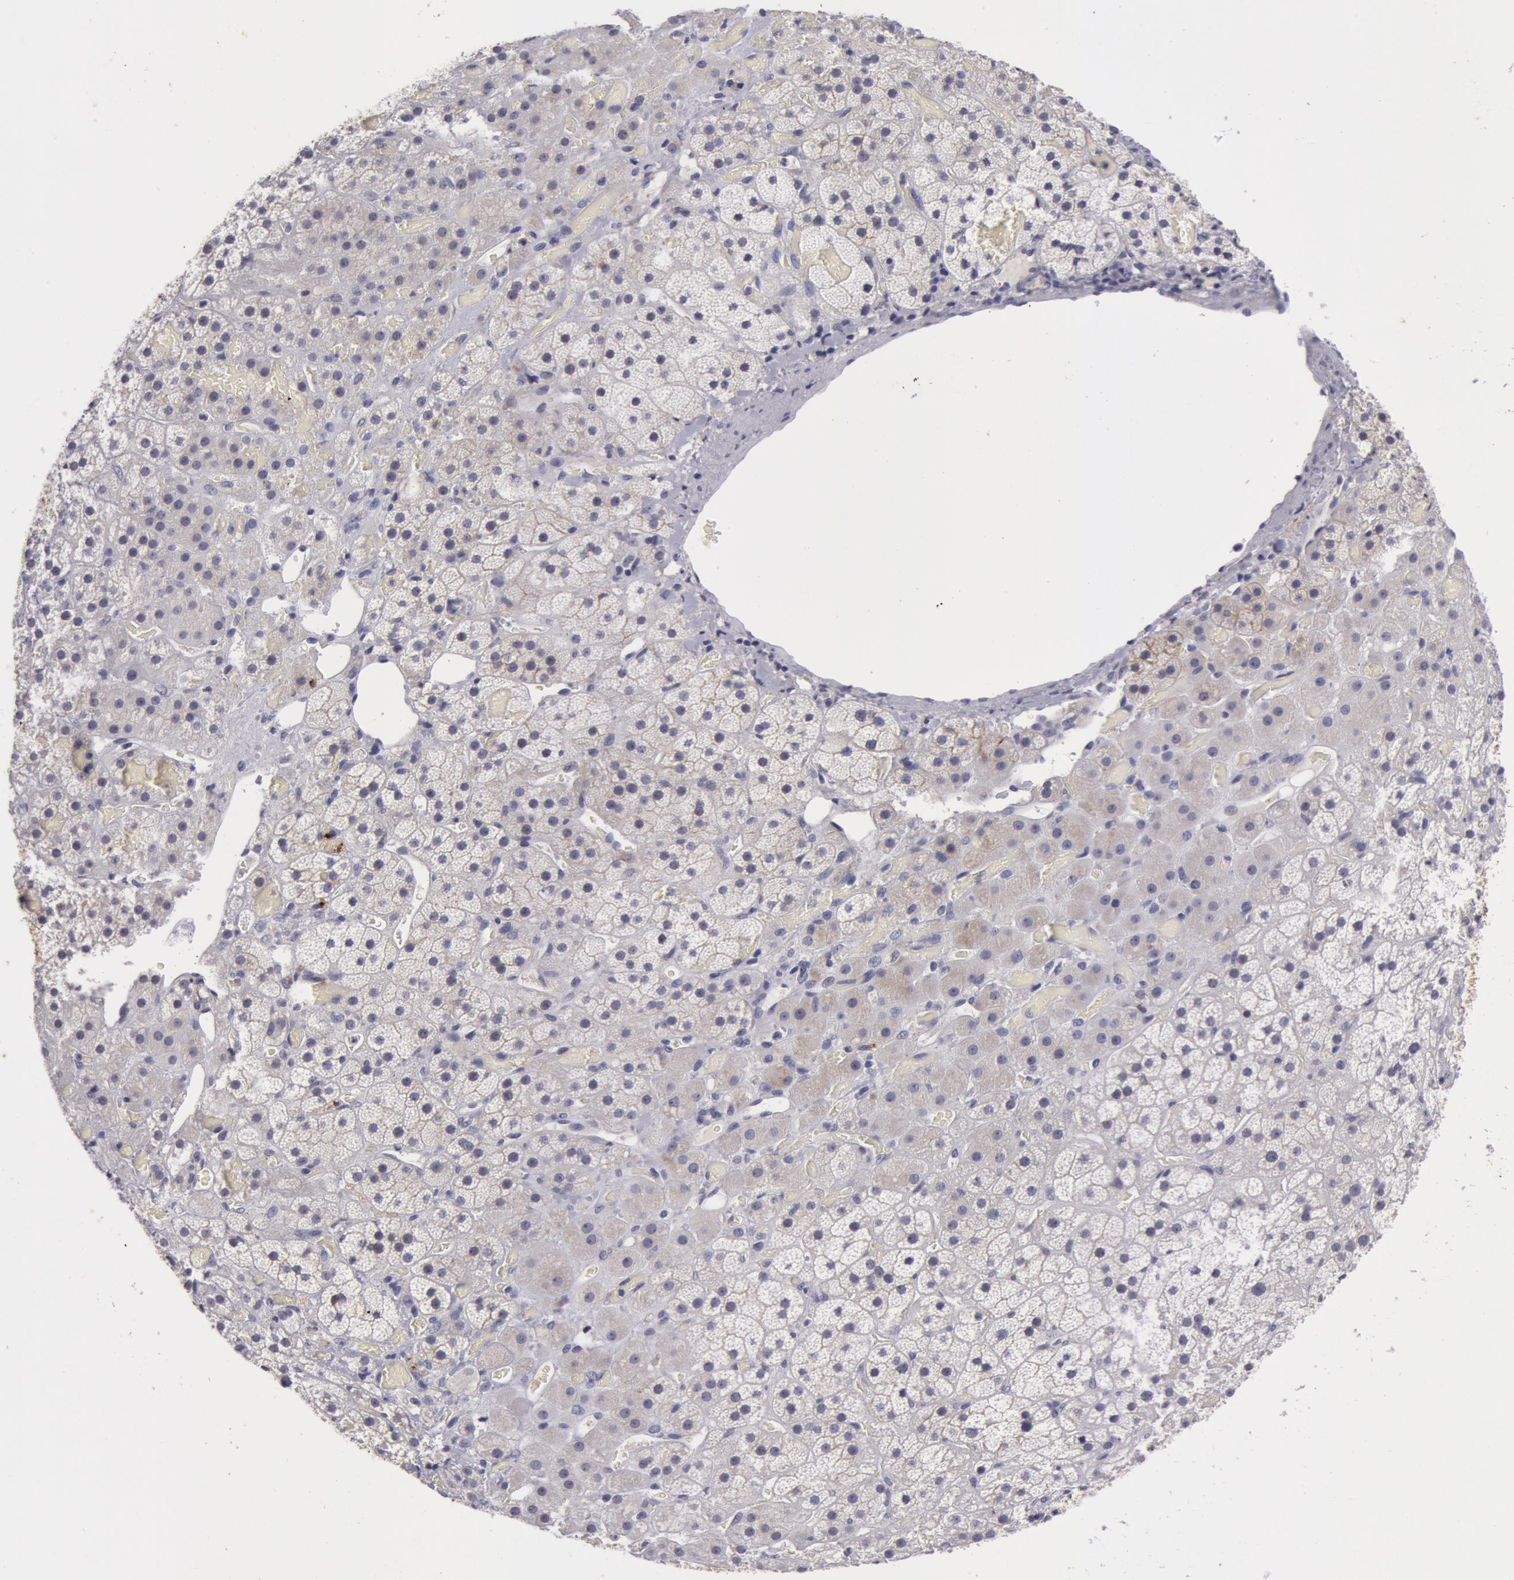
{"staining": {"intensity": "weak", "quantity": "25%-75%", "location": "cytoplasmic/membranous"}, "tissue": "adrenal gland", "cell_type": "Glandular cells", "image_type": "normal", "snomed": [{"axis": "morphology", "description": "Normal tissue, NOS"}, {"axis": "topography", "description": "Adrenal gland"}], "caption": "The immunohistochemical stain highlights weak cytoplasmic/membranous staining in glandular cells of normal adrenal gland.", "gene": "NLGN4X", "patient": {"sex": "male", "age": 57}}